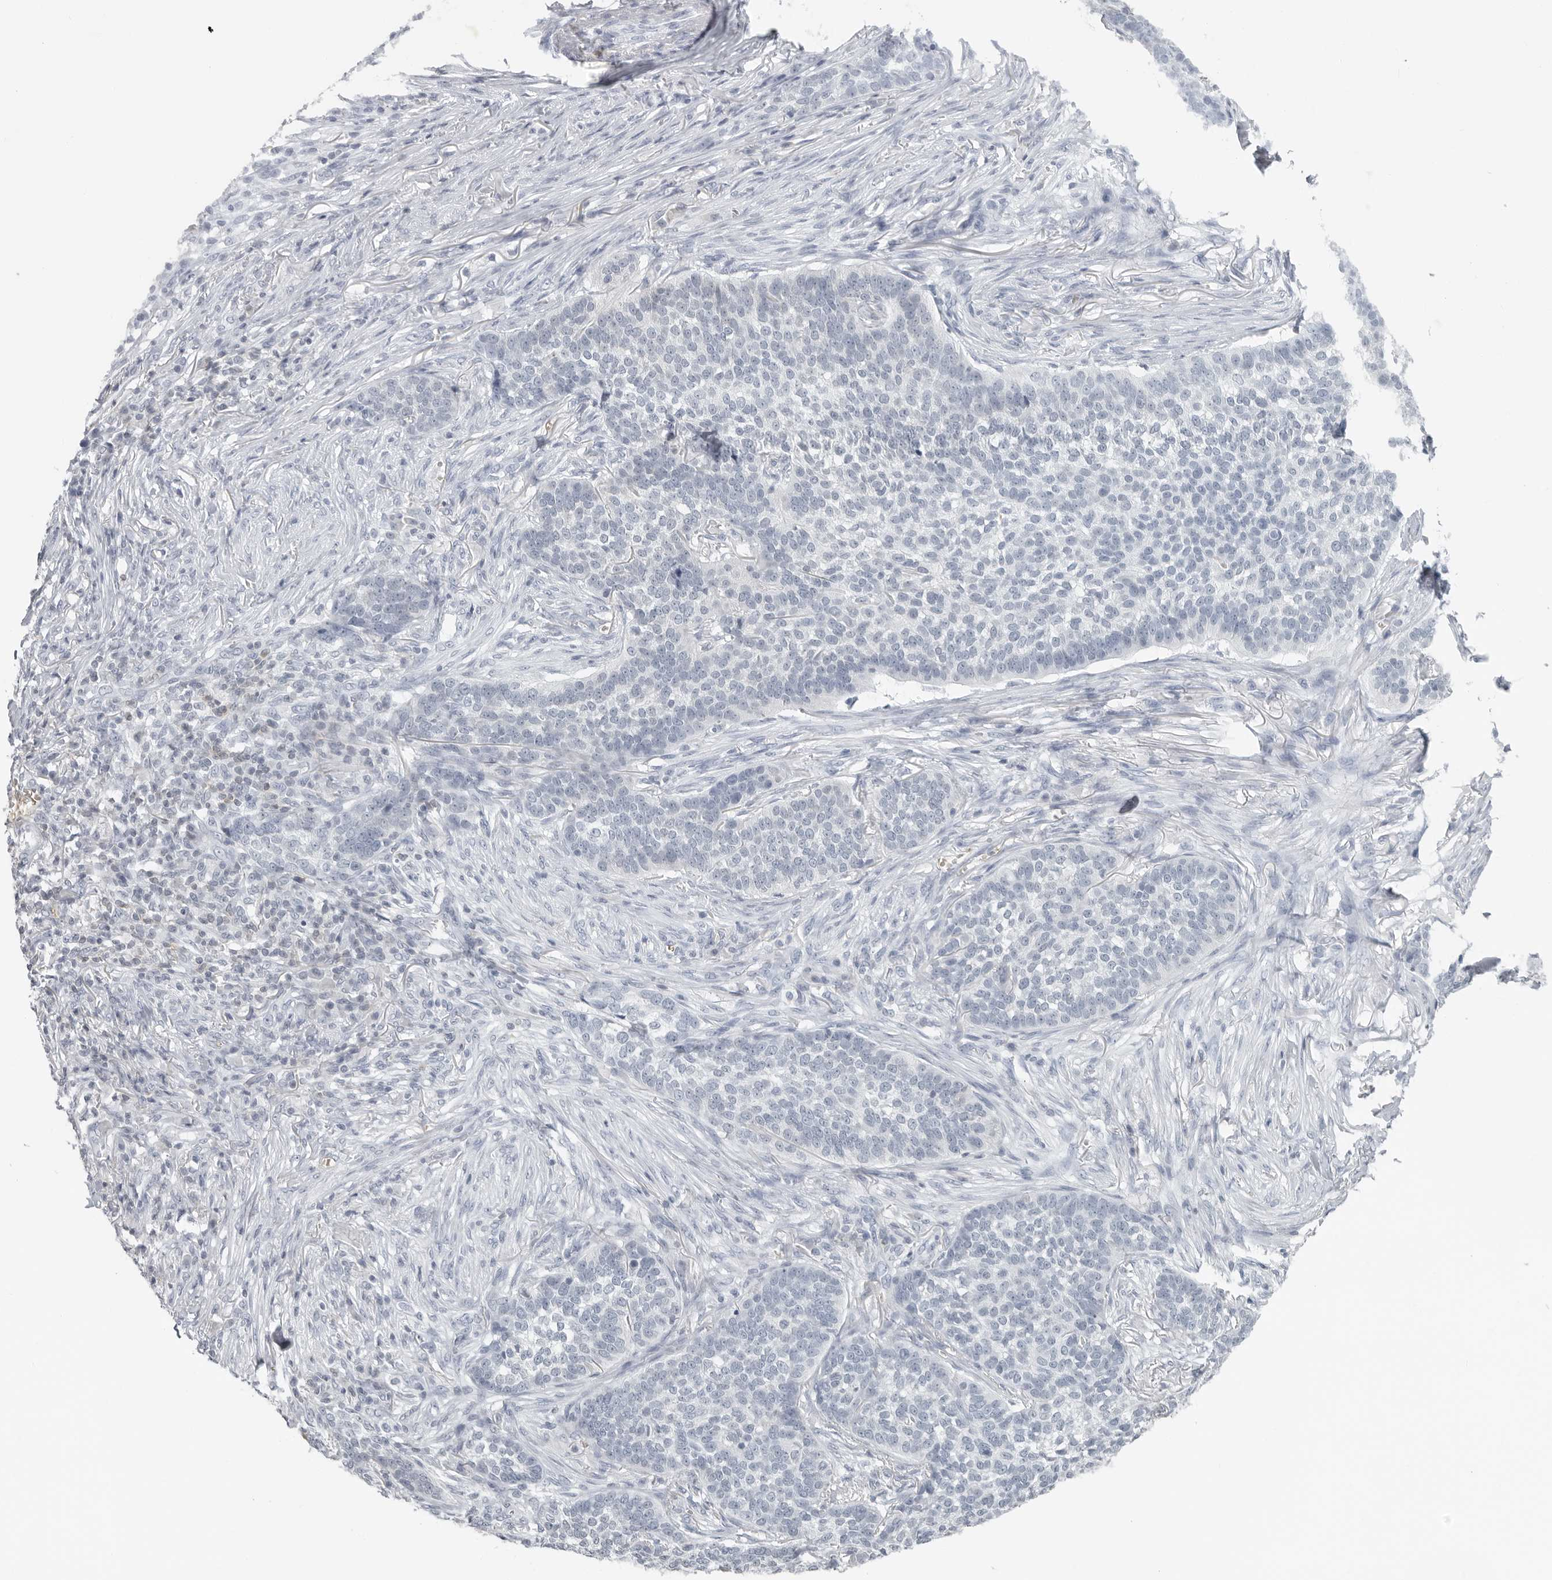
{"staining": {"intensity": "negative", "quantity": "none", "location": "none"}, "tissue": "skin cancer", "cell_type": "Tumor cells", "image_type": "cancer", "snomed": [{"axis": "morphology", "description": "Basal cell carcinoma"}, {"axis": "topography", "description": "Skin"}], "caption": "Skin basal cell carcinoma stained for a protein using immunohistochemistry reveals no expression tumor cells.", "gene": "EPB41", "patient": {"sex": "male", "age": 85}}